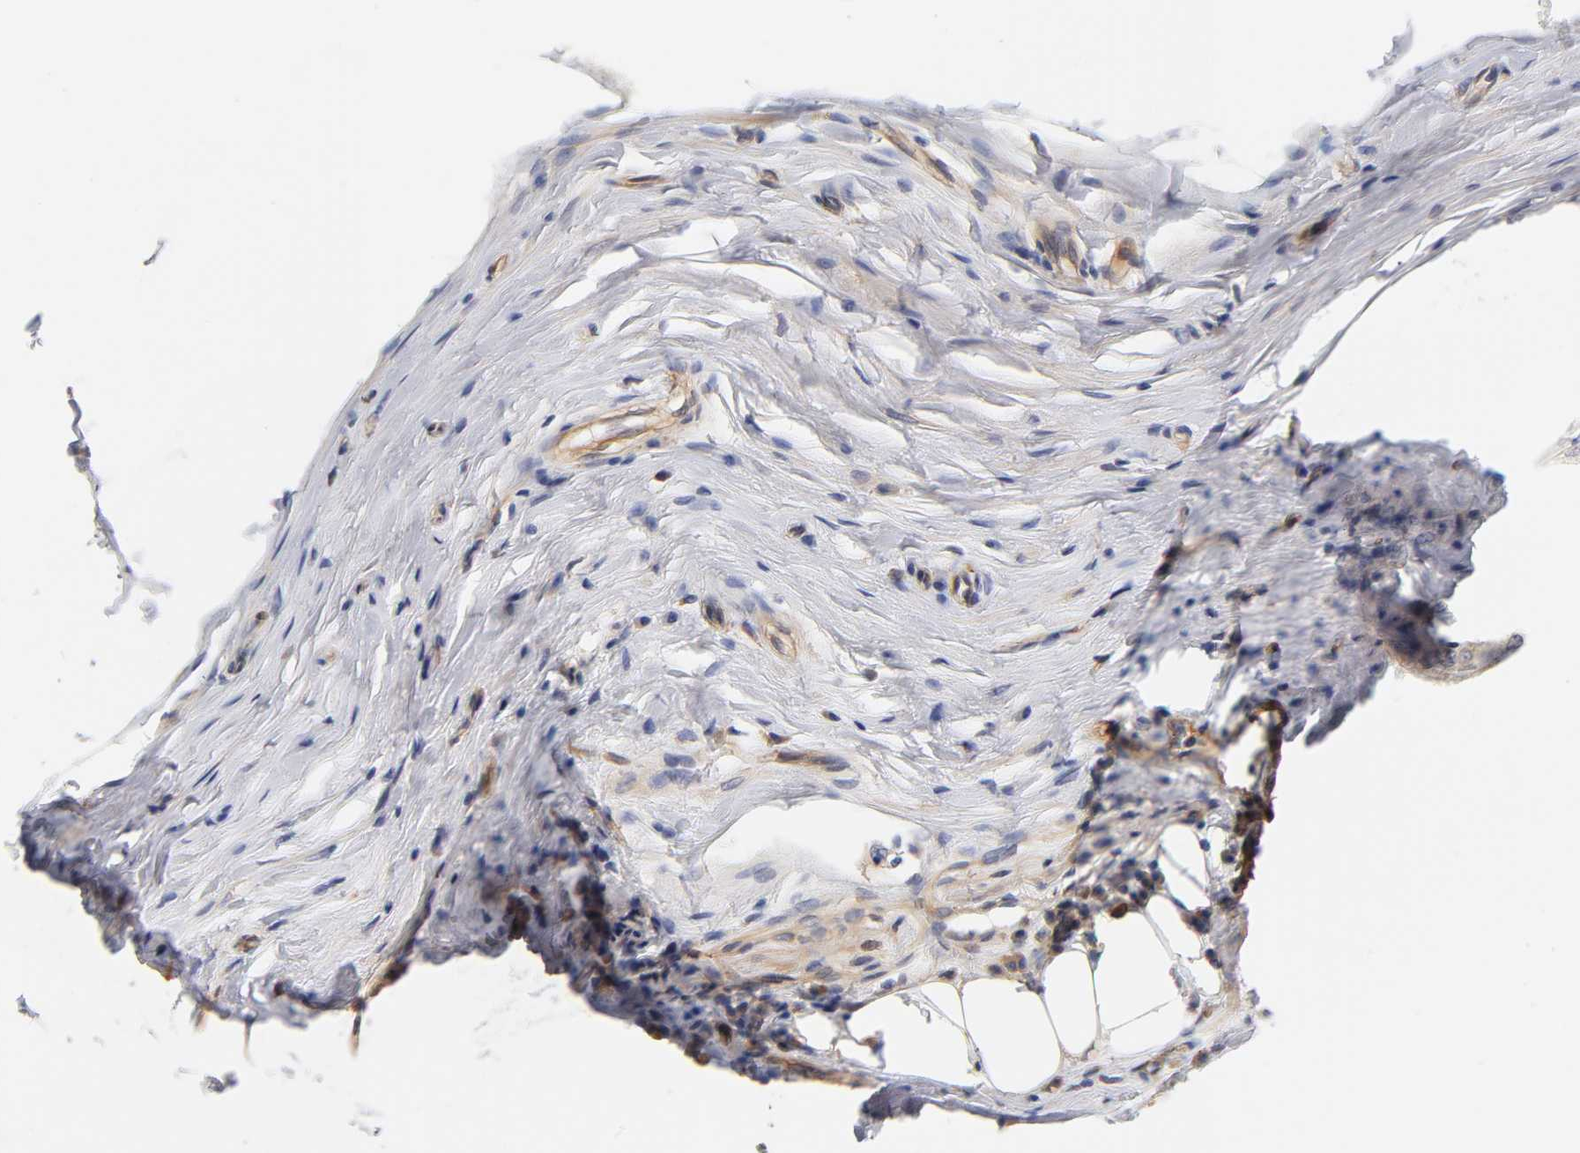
{"staining": {"intensity": "weak", "quantity": ">75%", "location": "cytoplasmic/membranous"}, "tissue": "epididymis", "cell_type": "Glandular cells", "image_type": "normal", "snomed": [{"axis": "morphology", "description": "Normal tissue, NOS"}, {"axis": "morphology", "description": "Inflammation, NOS"}, {"axis": "topography", "description": "Epididymis"}], "caption": "Immunohistochemistry (IHC) micrograph of unremarkable epididymis: epididymis stained using immunohistochemistry (IHC) demonstrates low levels of weak protein expression localized specifically in the cytoplasmic/membranous of glandular cells, appearing as a cytoplasmic/membranous brown color.", "gene": "LAMB1", "patient": {"sex": "male", "age": 84}}